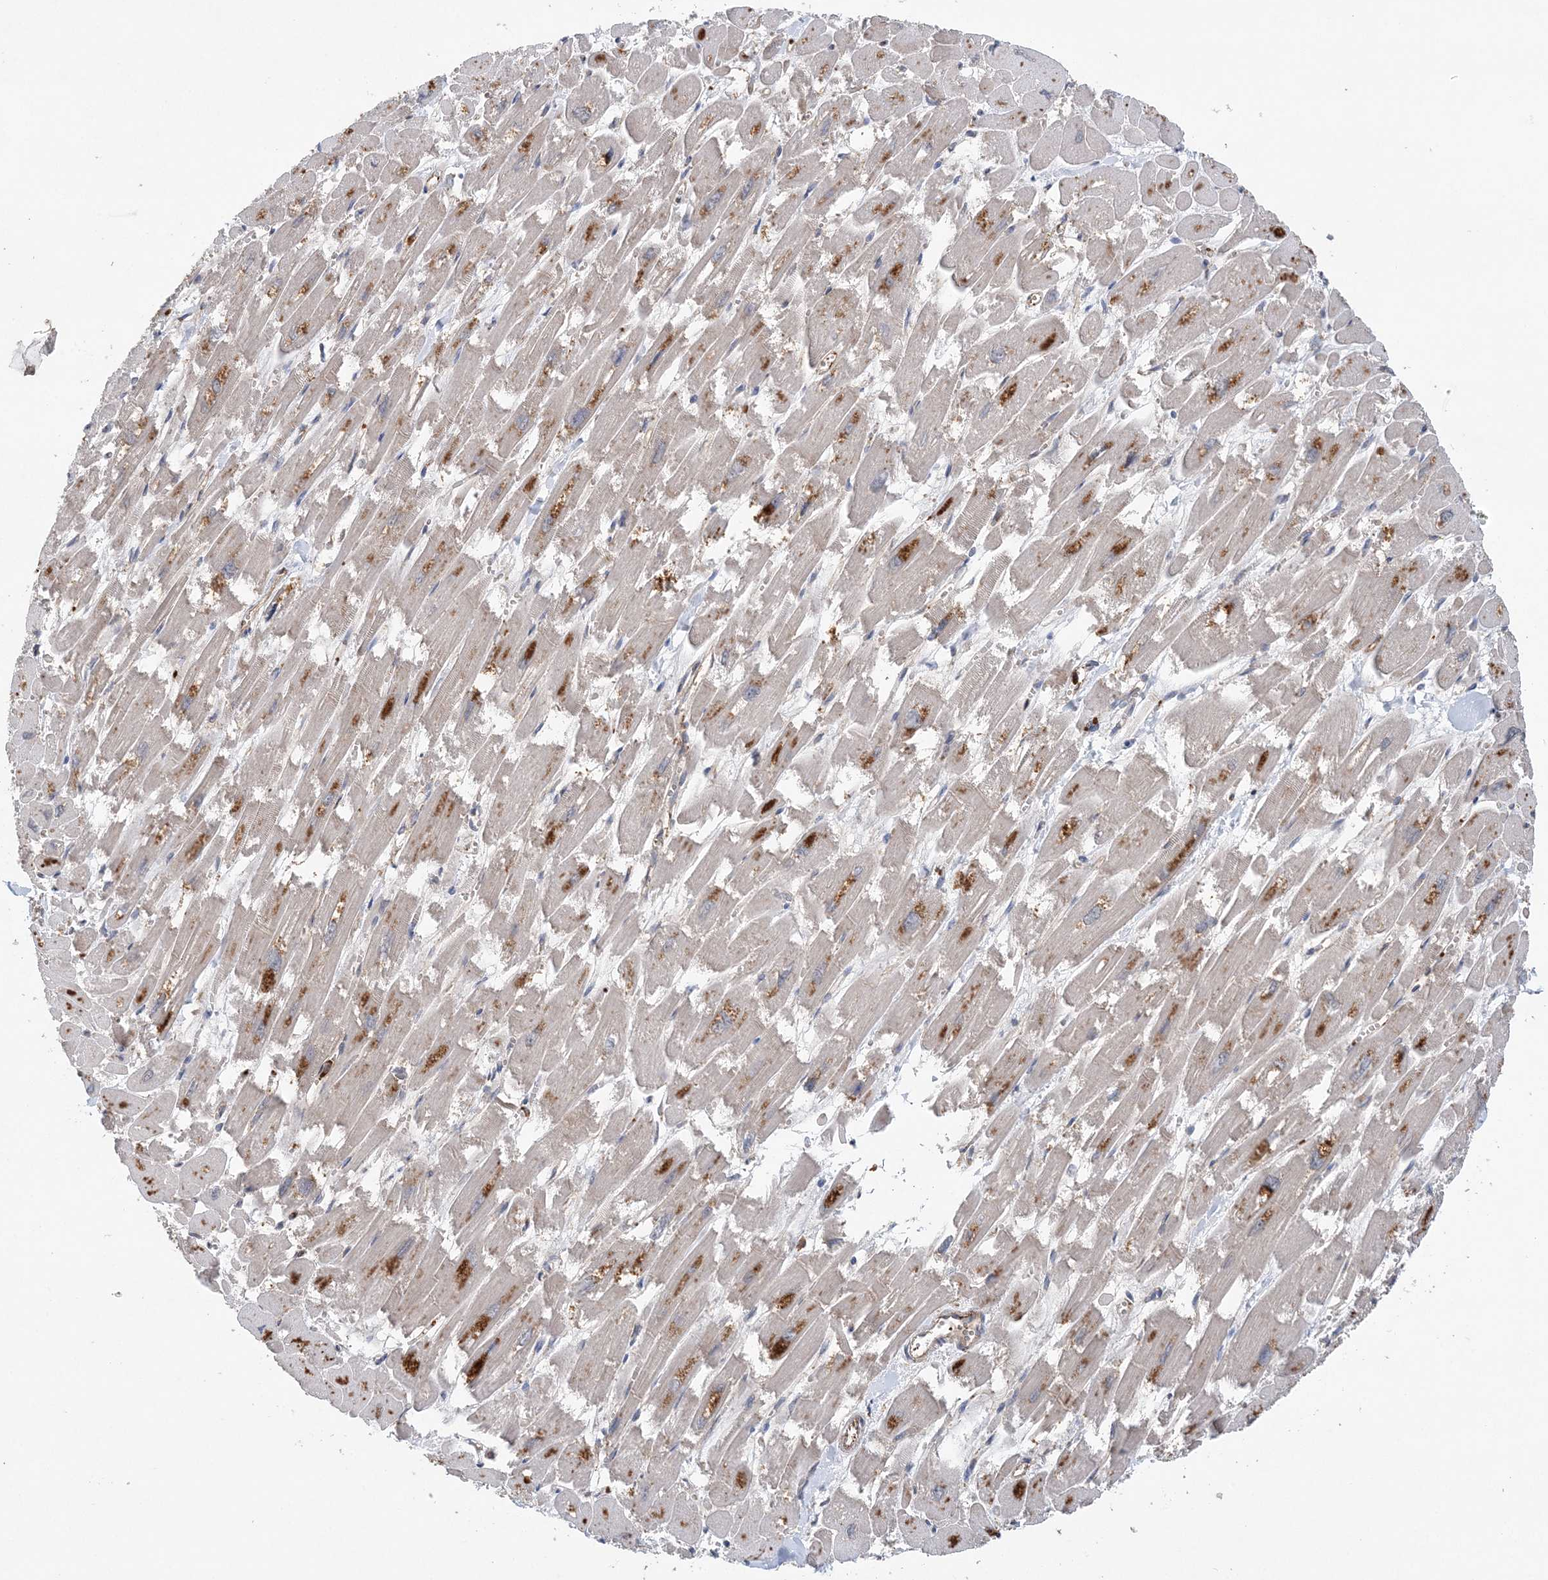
{"staining": {"intensity": "moderate", "quantity": "25%-75%", "location": "cytoplasmic/membranous"}, "tissue": "heart muscle", "cell_type": "Cardiomyocytes", "image_type": "normal", "snomed": [{"axis": "morphology", "description": "Normal tissue, NOS"}, {"axis": "topography", "description": "Heart"}], "caption": "An immunohistochemistry (IHC) image of benign tissue is shown. Protein staining in brown highlights moderate cytoplasmic/membranous positivity in heart muscle within cardiomyocytes. (brown staining indicates protein expression, while blue staining denotes nuclei).", "gene": "PTTG1IP", "patient": {"sex": "male", "age": 54}}